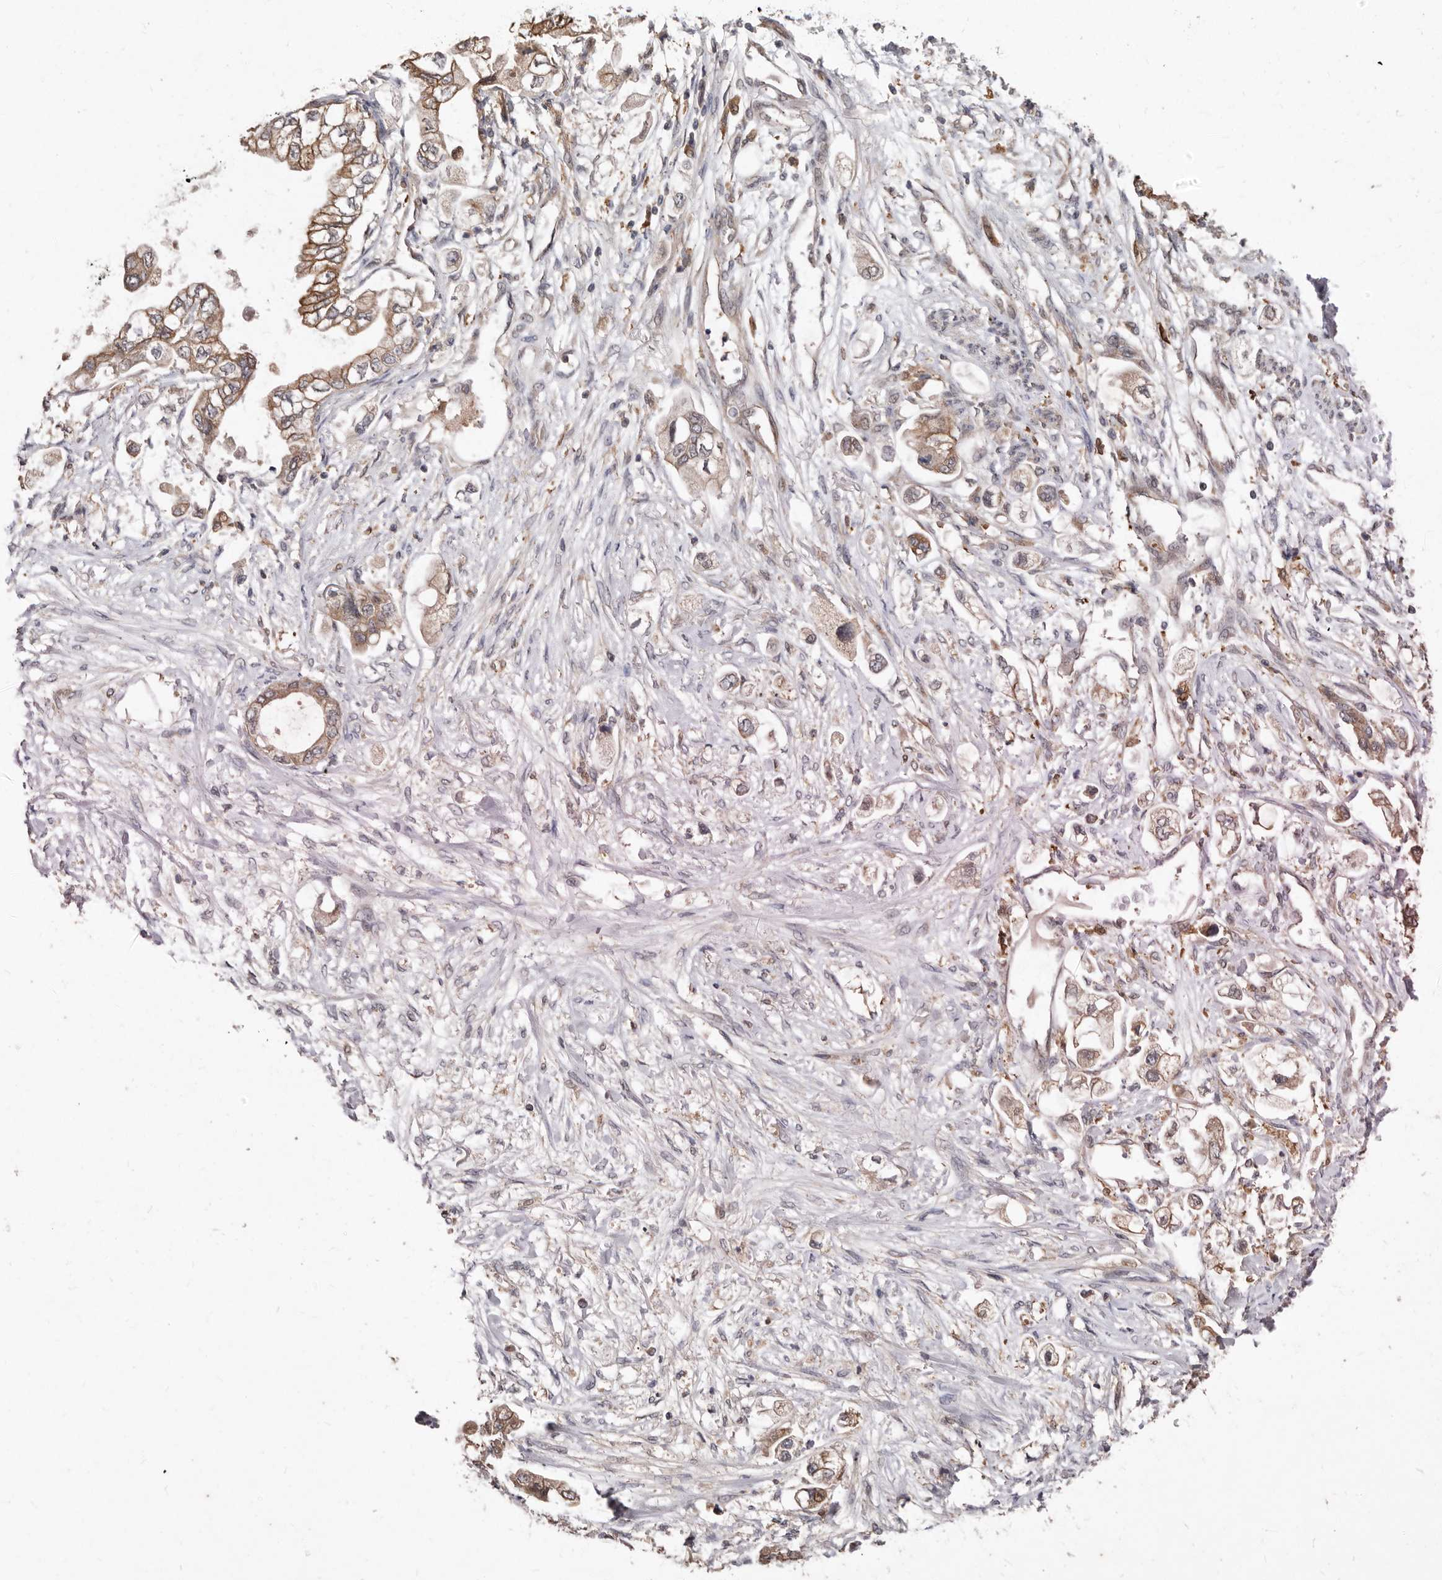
{"staining": {"intensity": "moderate", "quantity": ">75%", "location": "cytoplasmic/membranous"}, "tissue": "stomach cancer", "cell_type": "Tumor cells", "image_type": "cancer", "snomed": [{"axis": "morphology", "description": "Adenocarcinoma, NOS"}, {"axis": "topography", "description": "Stomach"}], "caption": "Tumor cells exhibit medium levels of moderate cytoplasmic/membranous positivity in about >75% of cells in adenocarcinoma (stomach).", "gene": "RSPO2", "patient": {"sex": "male", "age": 62}}